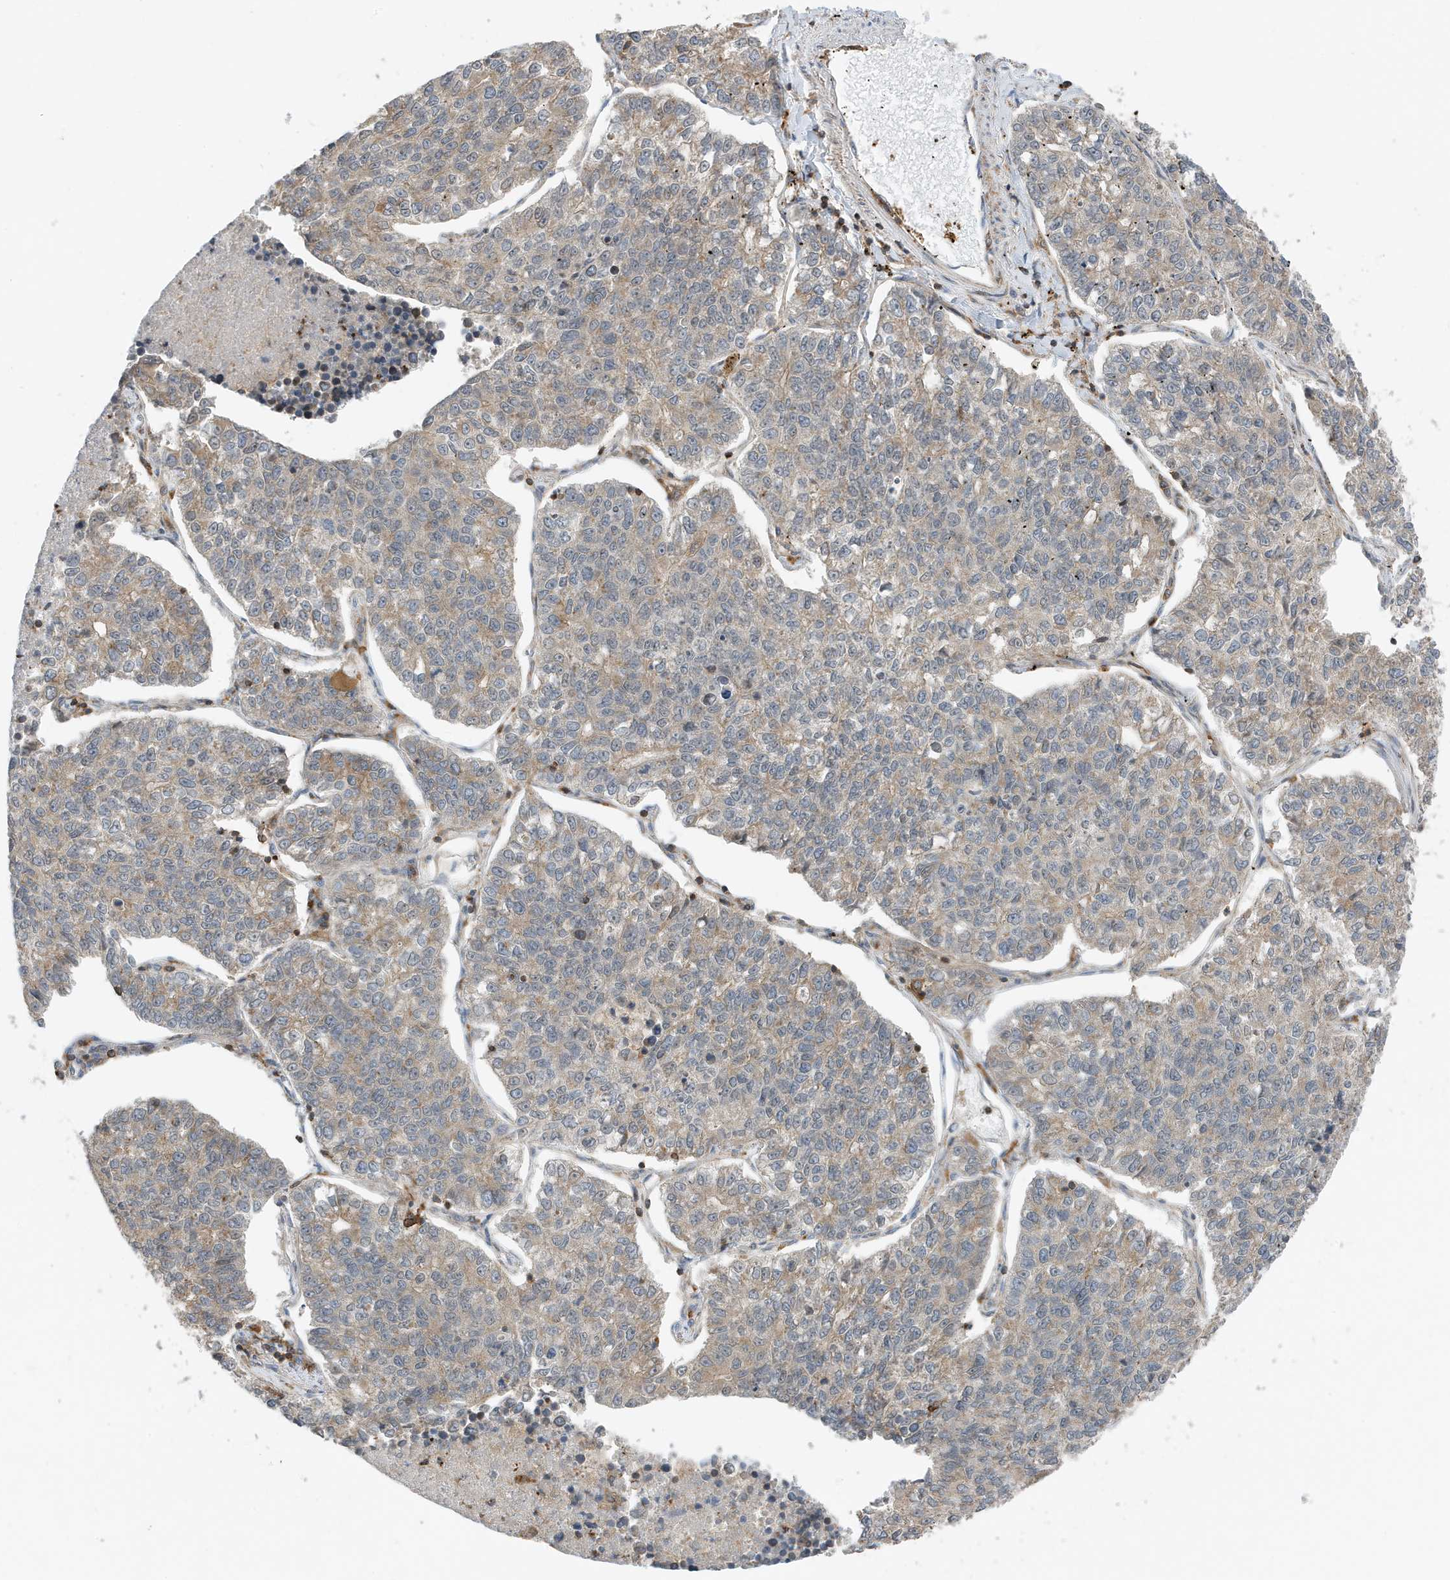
{"staining": {"intensity": "weak", "quantity": "25%-75%", "location": "cytoplasmic/membranous"}, "tissue": "lung cancer", "cell_type": "Tumor cells", "image_type": "cancer", "snomed": [{"axis": "morphology", "description": "Adenocarcinoma, NOS"}, {"axis": "topography", "description": "Lung"}], "caption": "An image showing weak cytoplasmic/membranous positivity in approximately 25%-75% of tumor cells in lung cancer (adenocarcinoma), as visualized by brown immunohistochemical staining.", "gene": "TATDN3", "patient": {"sex": "male", "age": 49}}